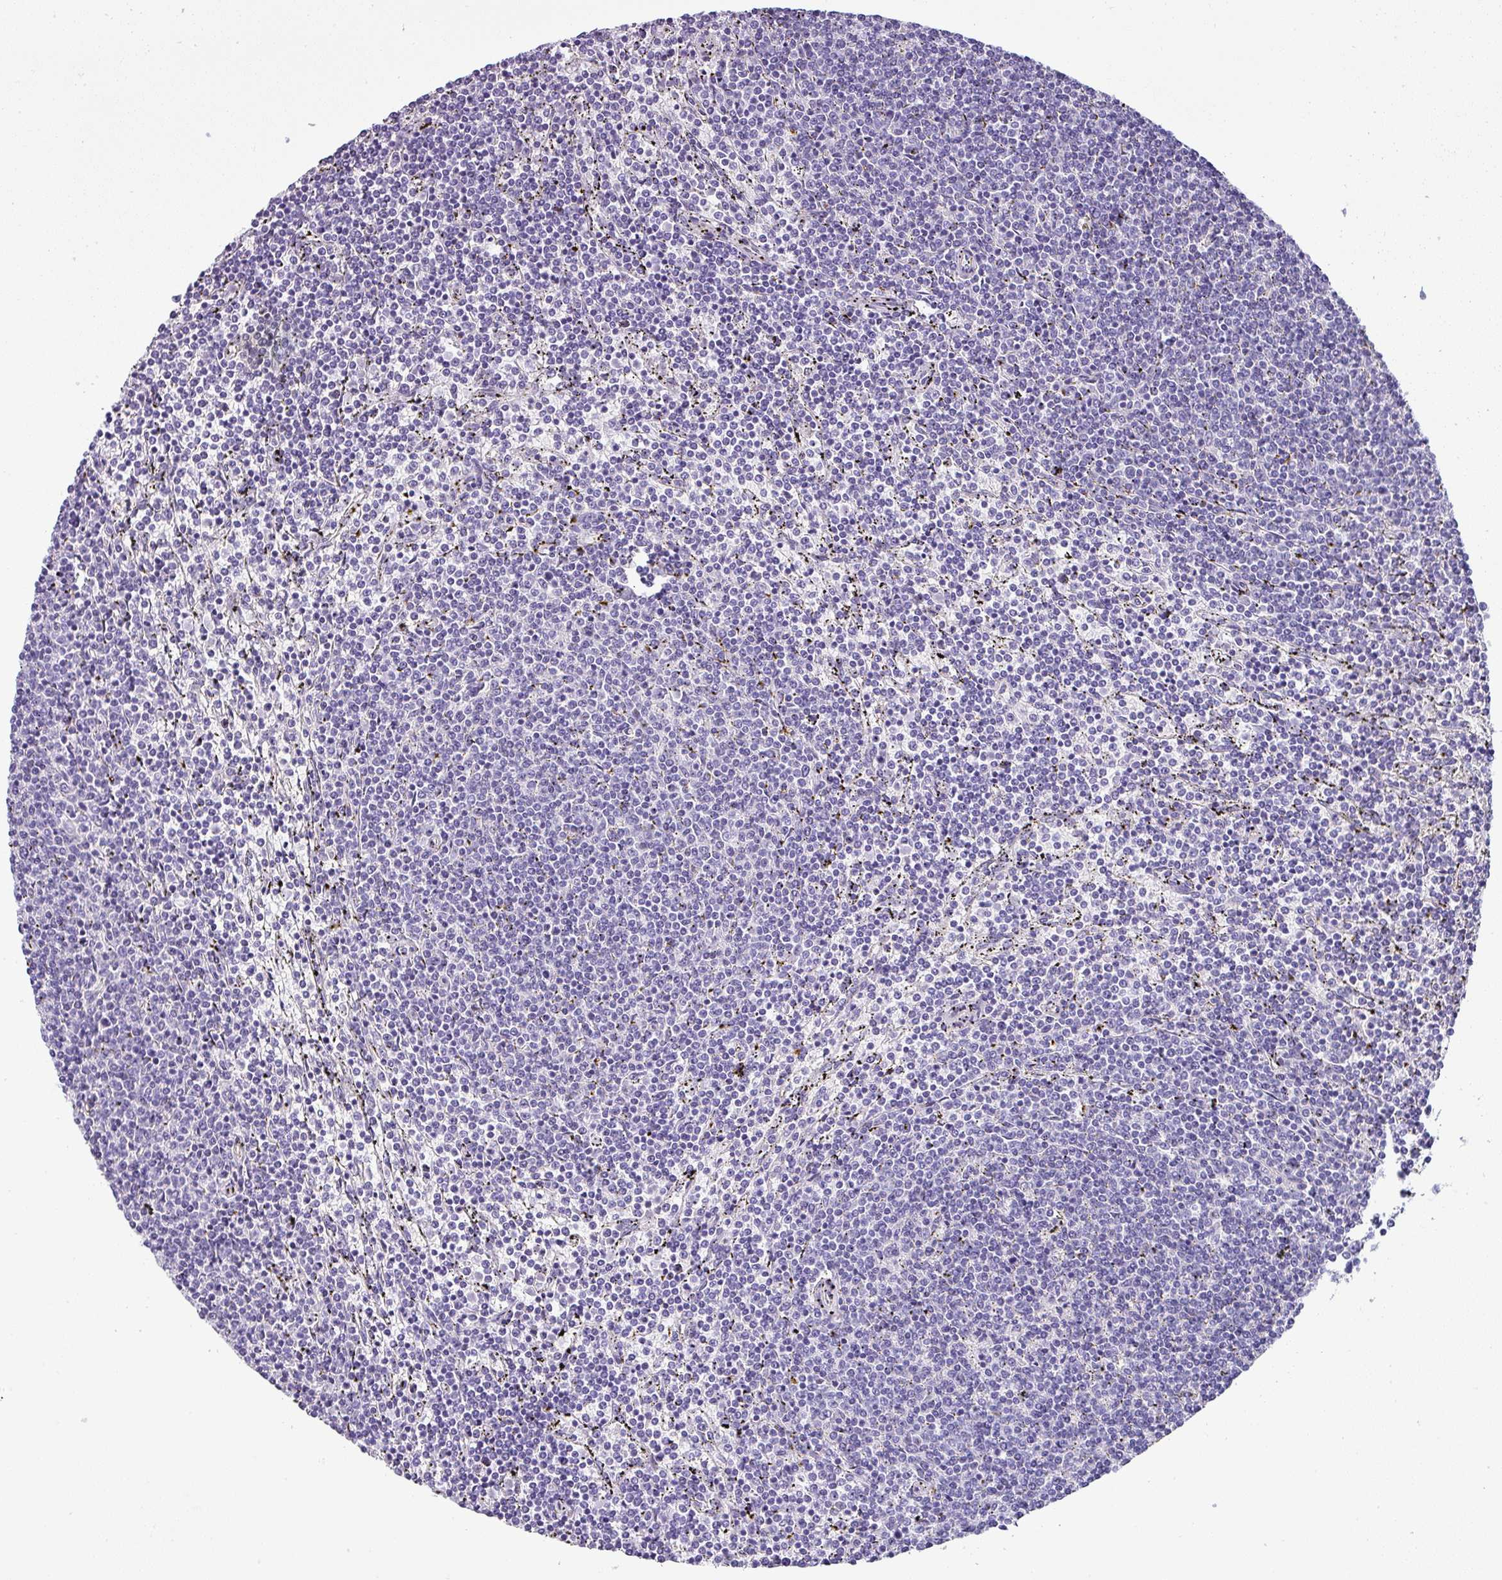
{"staining": {"intensity": "negative", "quantity": "none", "location": "none"}, "tissue": "lymphoma", "cell_type": "Tumor cells", "image_type": "cancer", "snomed": [{"axis": "morphology", "description": "Malignant lymphoma, non-Hodgkin's type, Low grade"}, {"axis": "topography", "description": "Spleen"}], "caption": "High power microscopy micrograph of an immunohistochemistry histopathology image of lymphoma, revealing no significant staining in tumor cells.", "gene": "VCX2", "patient": {"sex": "female", "age": 50}}